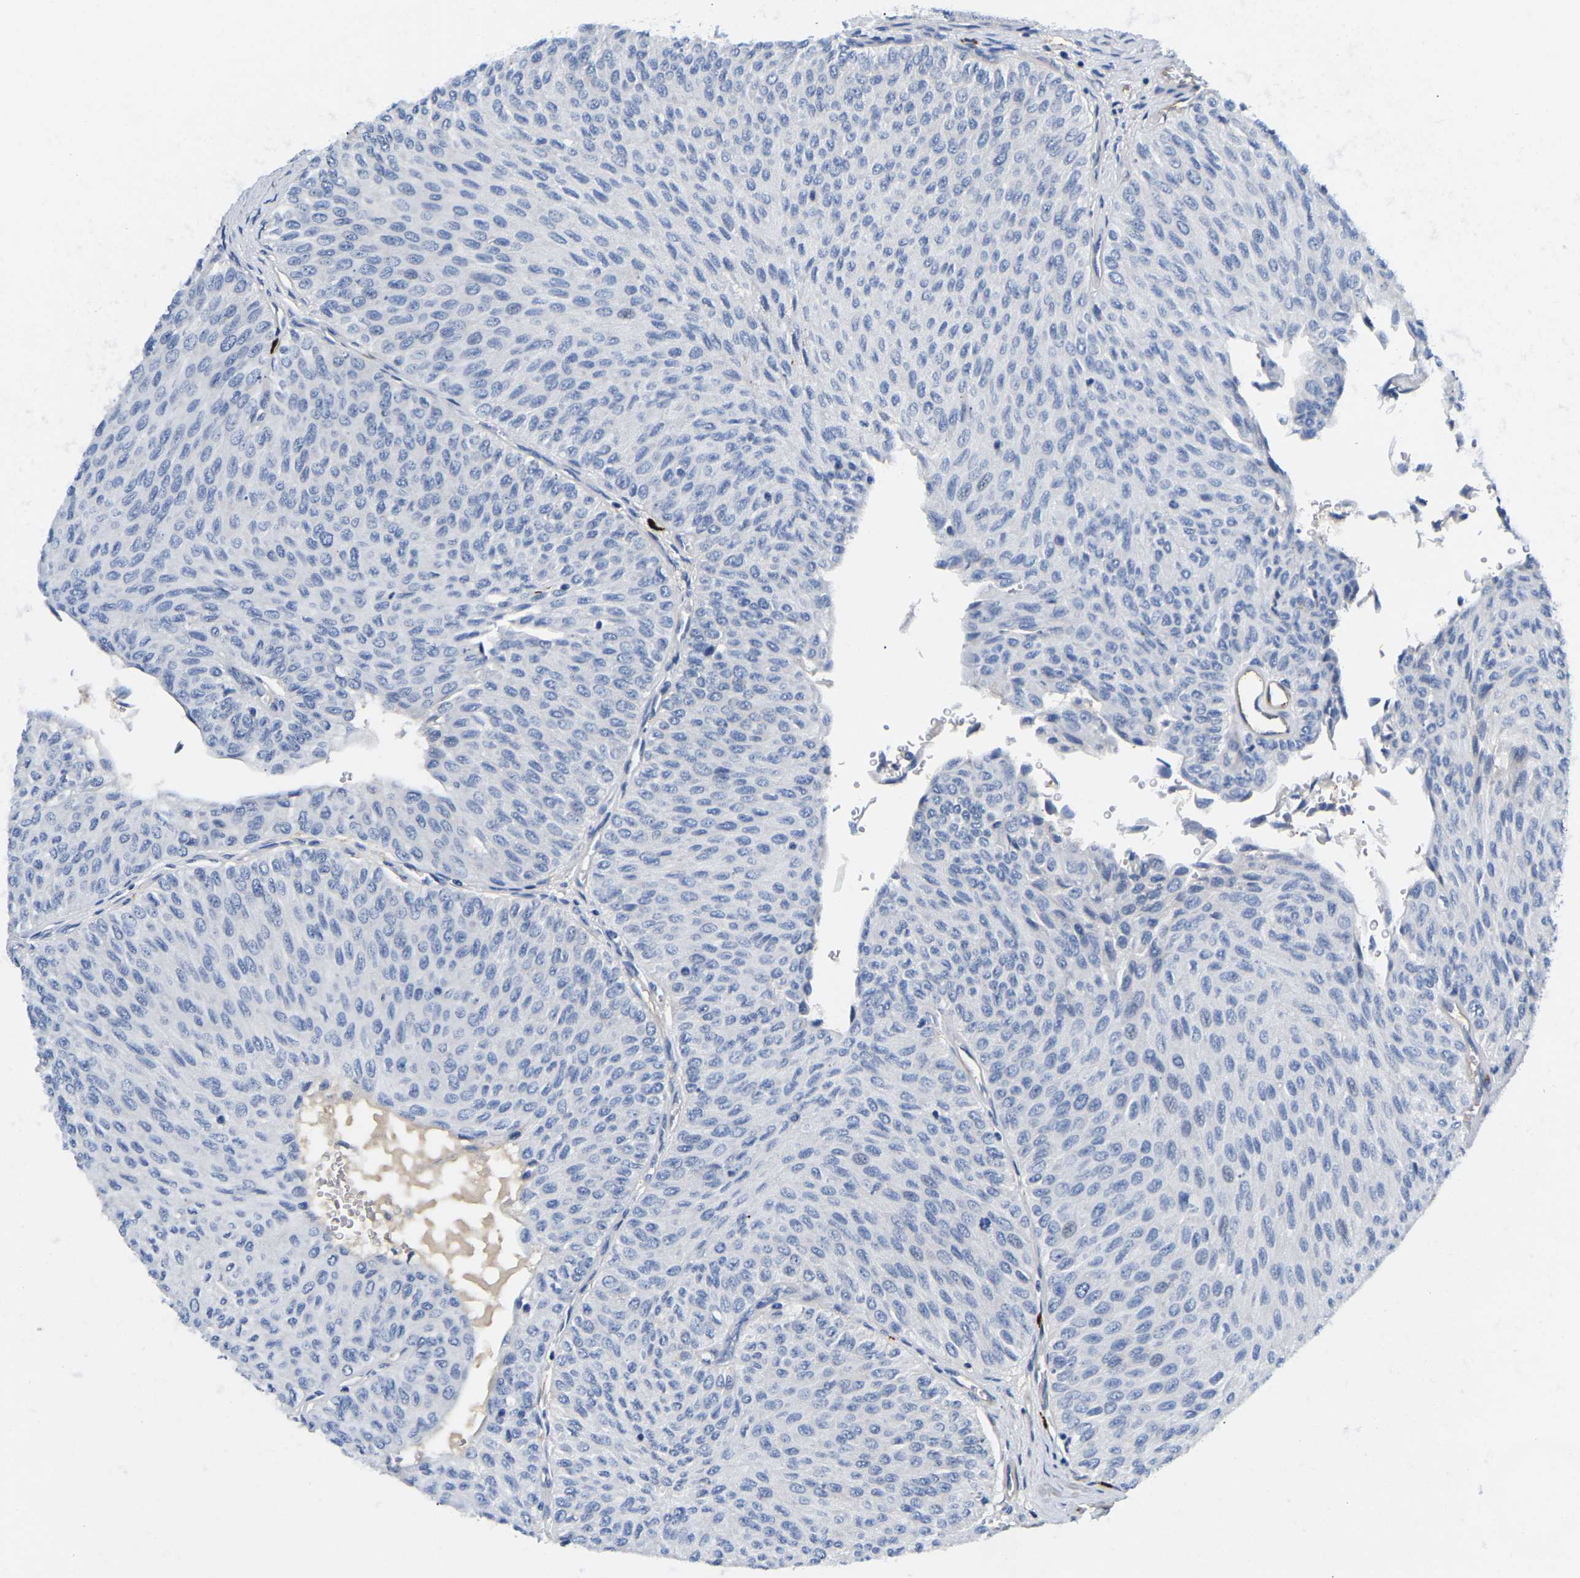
{"staining": {"intensity": "negative", "quantity": "none", "location": "none"}, "tissue": "urothelial cancer", "cell_type": "Tumor cells", "image_type": "cancer", "snomed": [{"axis": "morphology", "description": "Urothelial carcinoma, Low grade"}, {"axis": "topography", "description": "Urinary bladder"}], "caption": "IHC photomicrograph of urothelial cancer stained for a protein (brown), which exhibits no positivity in tumor cells.", "gene": "DUSP8", "patient": {"sex": "male", "age": 78}}